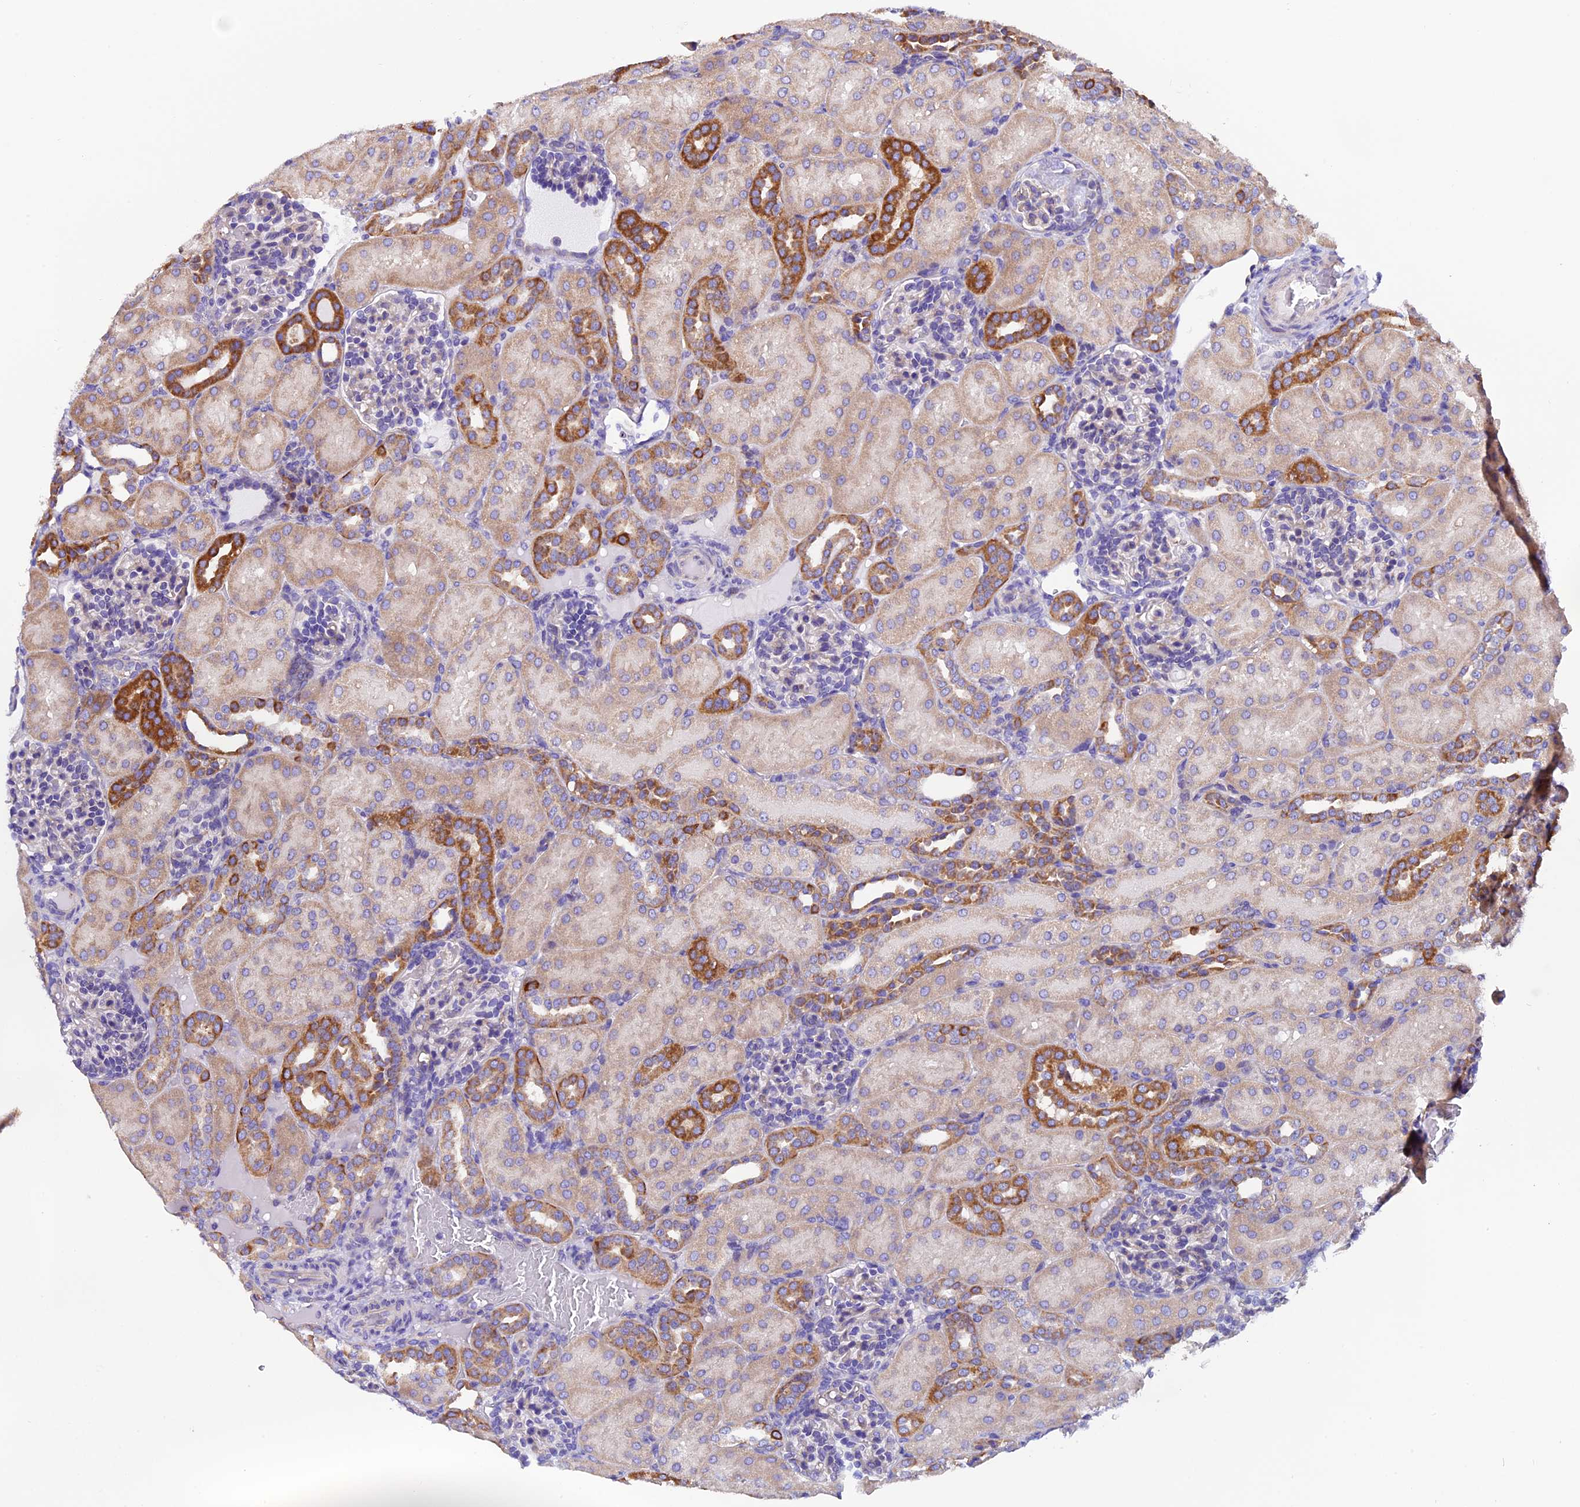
{"staining": {"intensity": "weak", "quantity": "<25%", "location": "cytoplasmic/membranous"}, "tissue": "kidney", "cell_type": "Cells in glomeruli", "image_type": "normal", "snomed": [{"axis": "morphology", "description": "Normal tissue, NOS"}, {"axis": "topography", "description": "Kidney"}], "caption": "DAB (3,3'-diaminobenzidine) immunohistochemical staining of normal human kidney exhibits no significant staining in cells in glomeruli.", "gene": "COMTD1", "patient": {"sex": "male", "age": 1}}